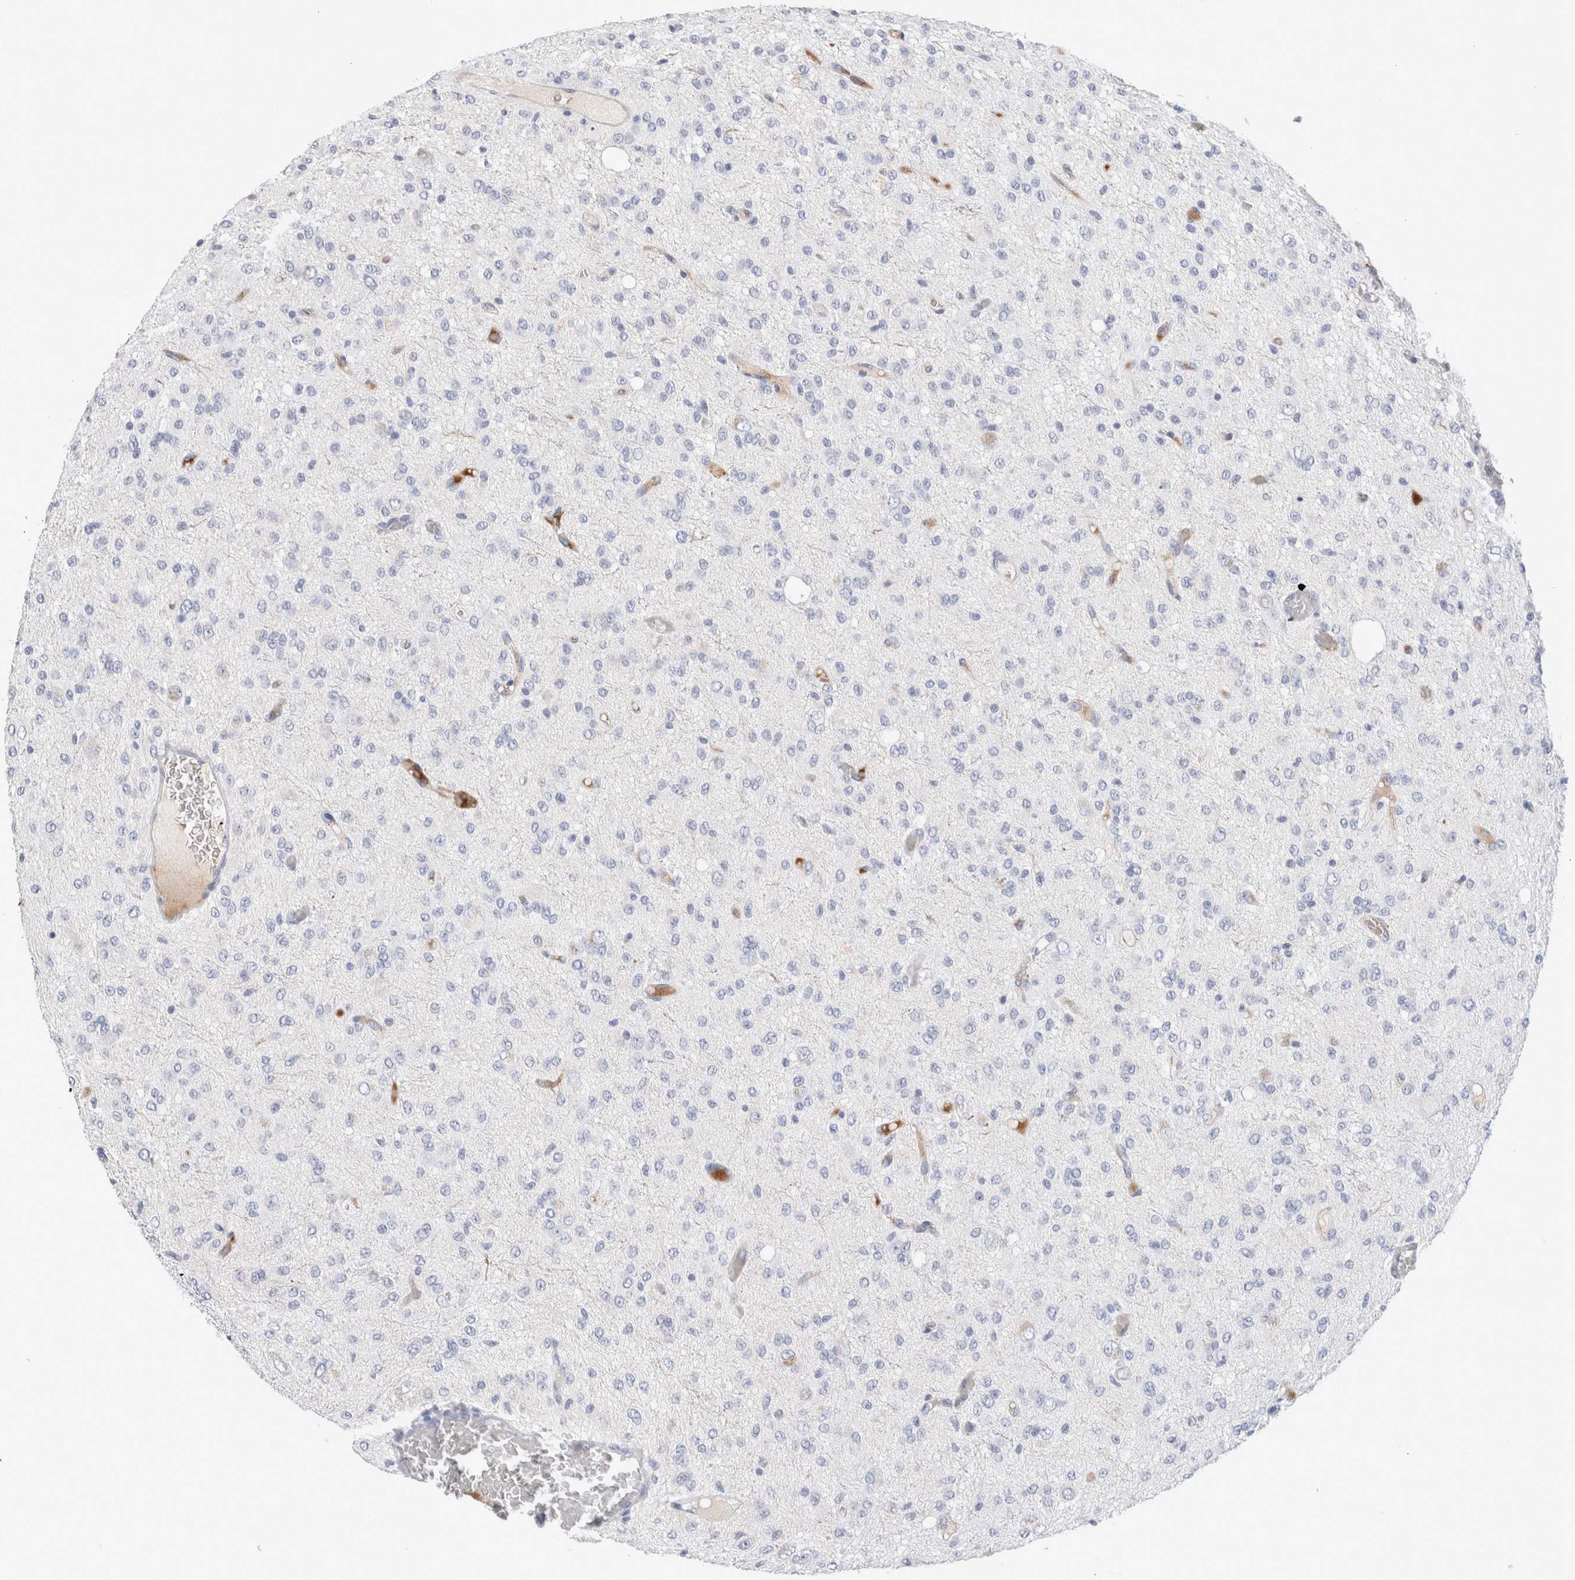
{"staining": {"intensity": "negative", "quantity": "none", "location": "none"}, "tissue": "glioma", "cell_type": "Tumor cells", "image_type": "cancer", "snomed": [{"axis": "morphology", "description": "Glioma, malignant, High grade"}, {"axis": "topography", "description": "Brain"}], "caption": "Malignant high-grade glioma stained for a protein using immunohistochemistry exhibits no staining tumor cells.", "gene": "ECHDC2", "patient": {"sex": "female", "age": 59}}